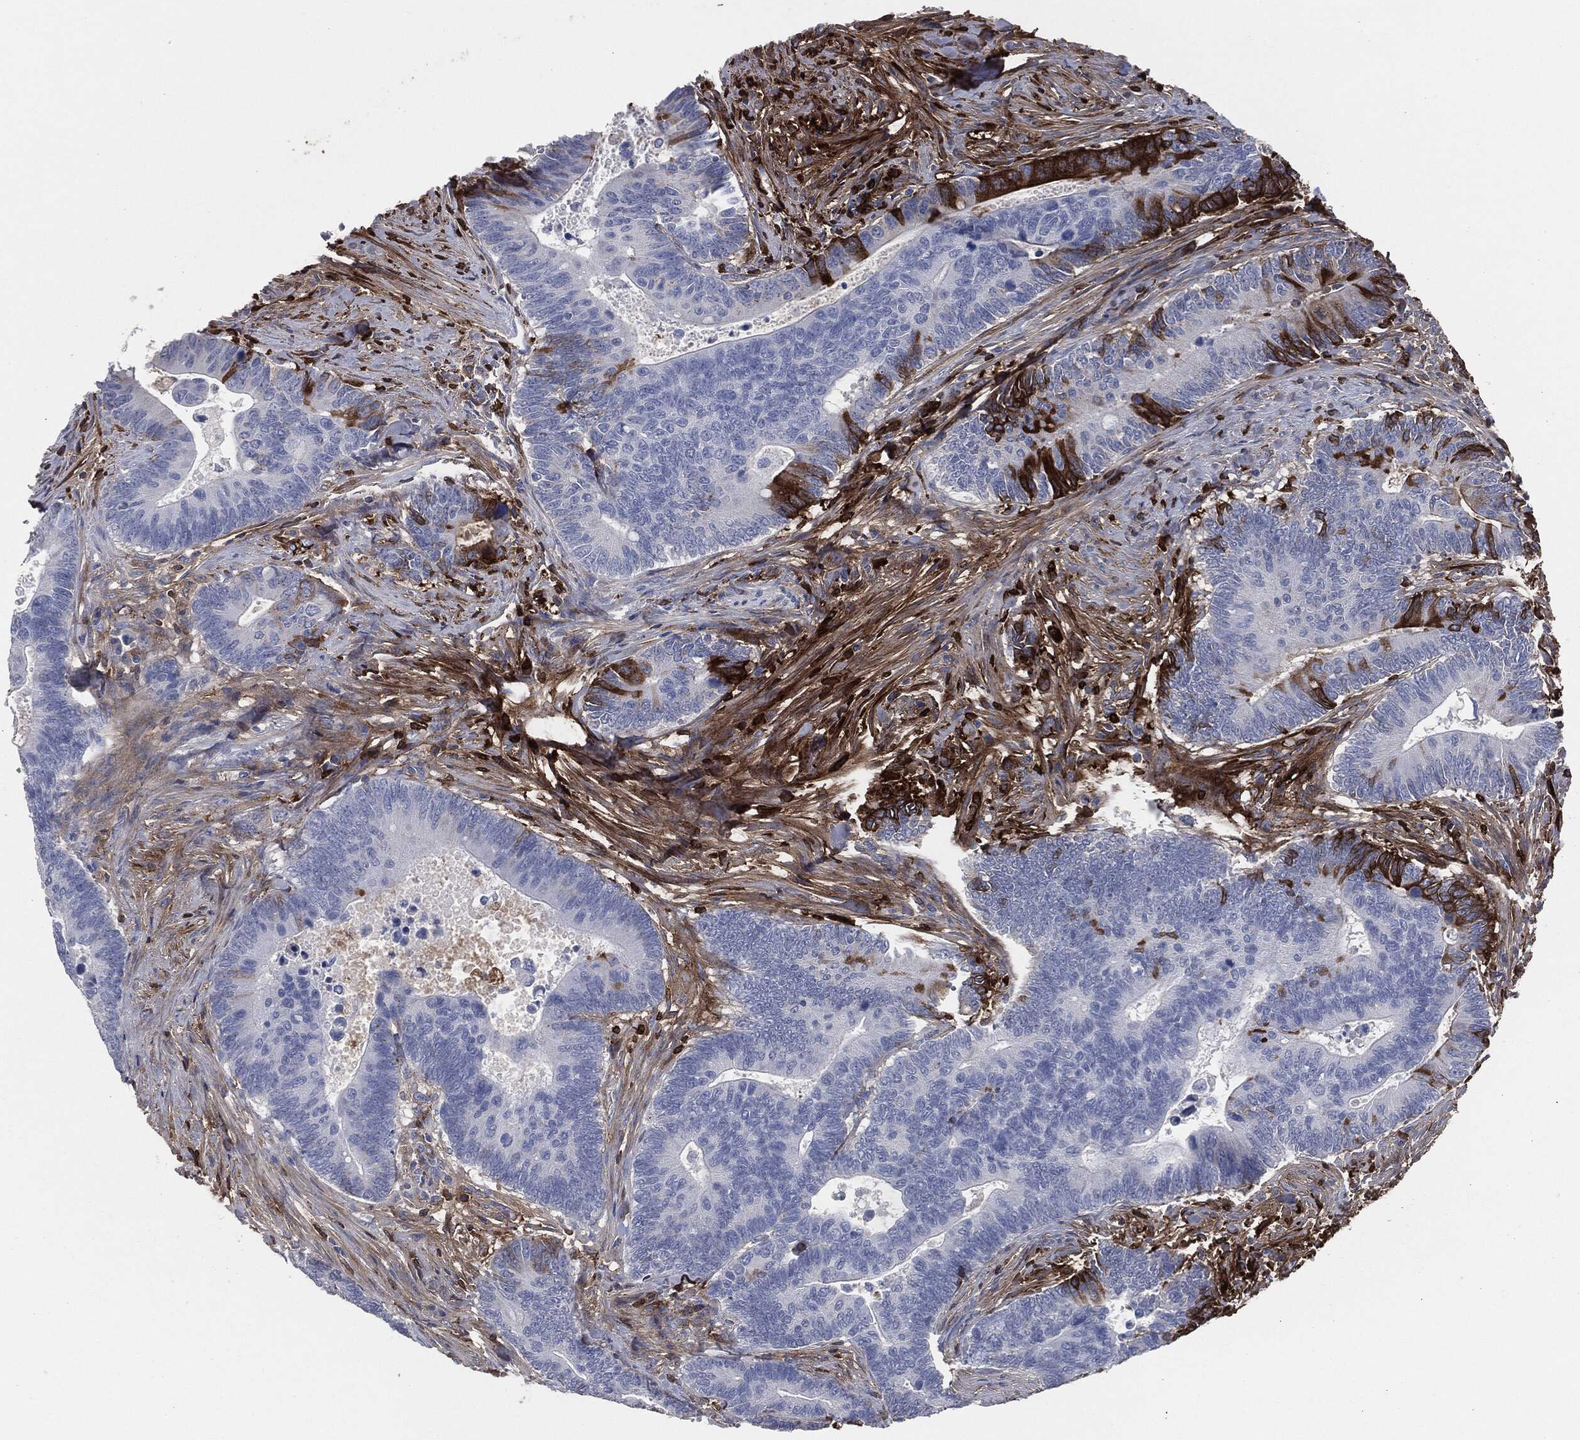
{"staining": {"intensity": "strong", "quantity": "<25%", "location": "cytoplasmic/membranous"}, "tissue": "colorectal cancer", "cell_type": "Tumor cells", "image_type": "cancer", "snomed": [{"axis": "morphology", "description": "Adenocarcinoma, NOS"}, {"axis": "topography", "description": "Colon"}], "caption": "Protein expression analysis of human colorectal cancer reveals strong cytoplasmic/membranous expression in about <25% of tumor cells.", "gene": "APOB", "patient": {"sex": "male", "age": 75}}